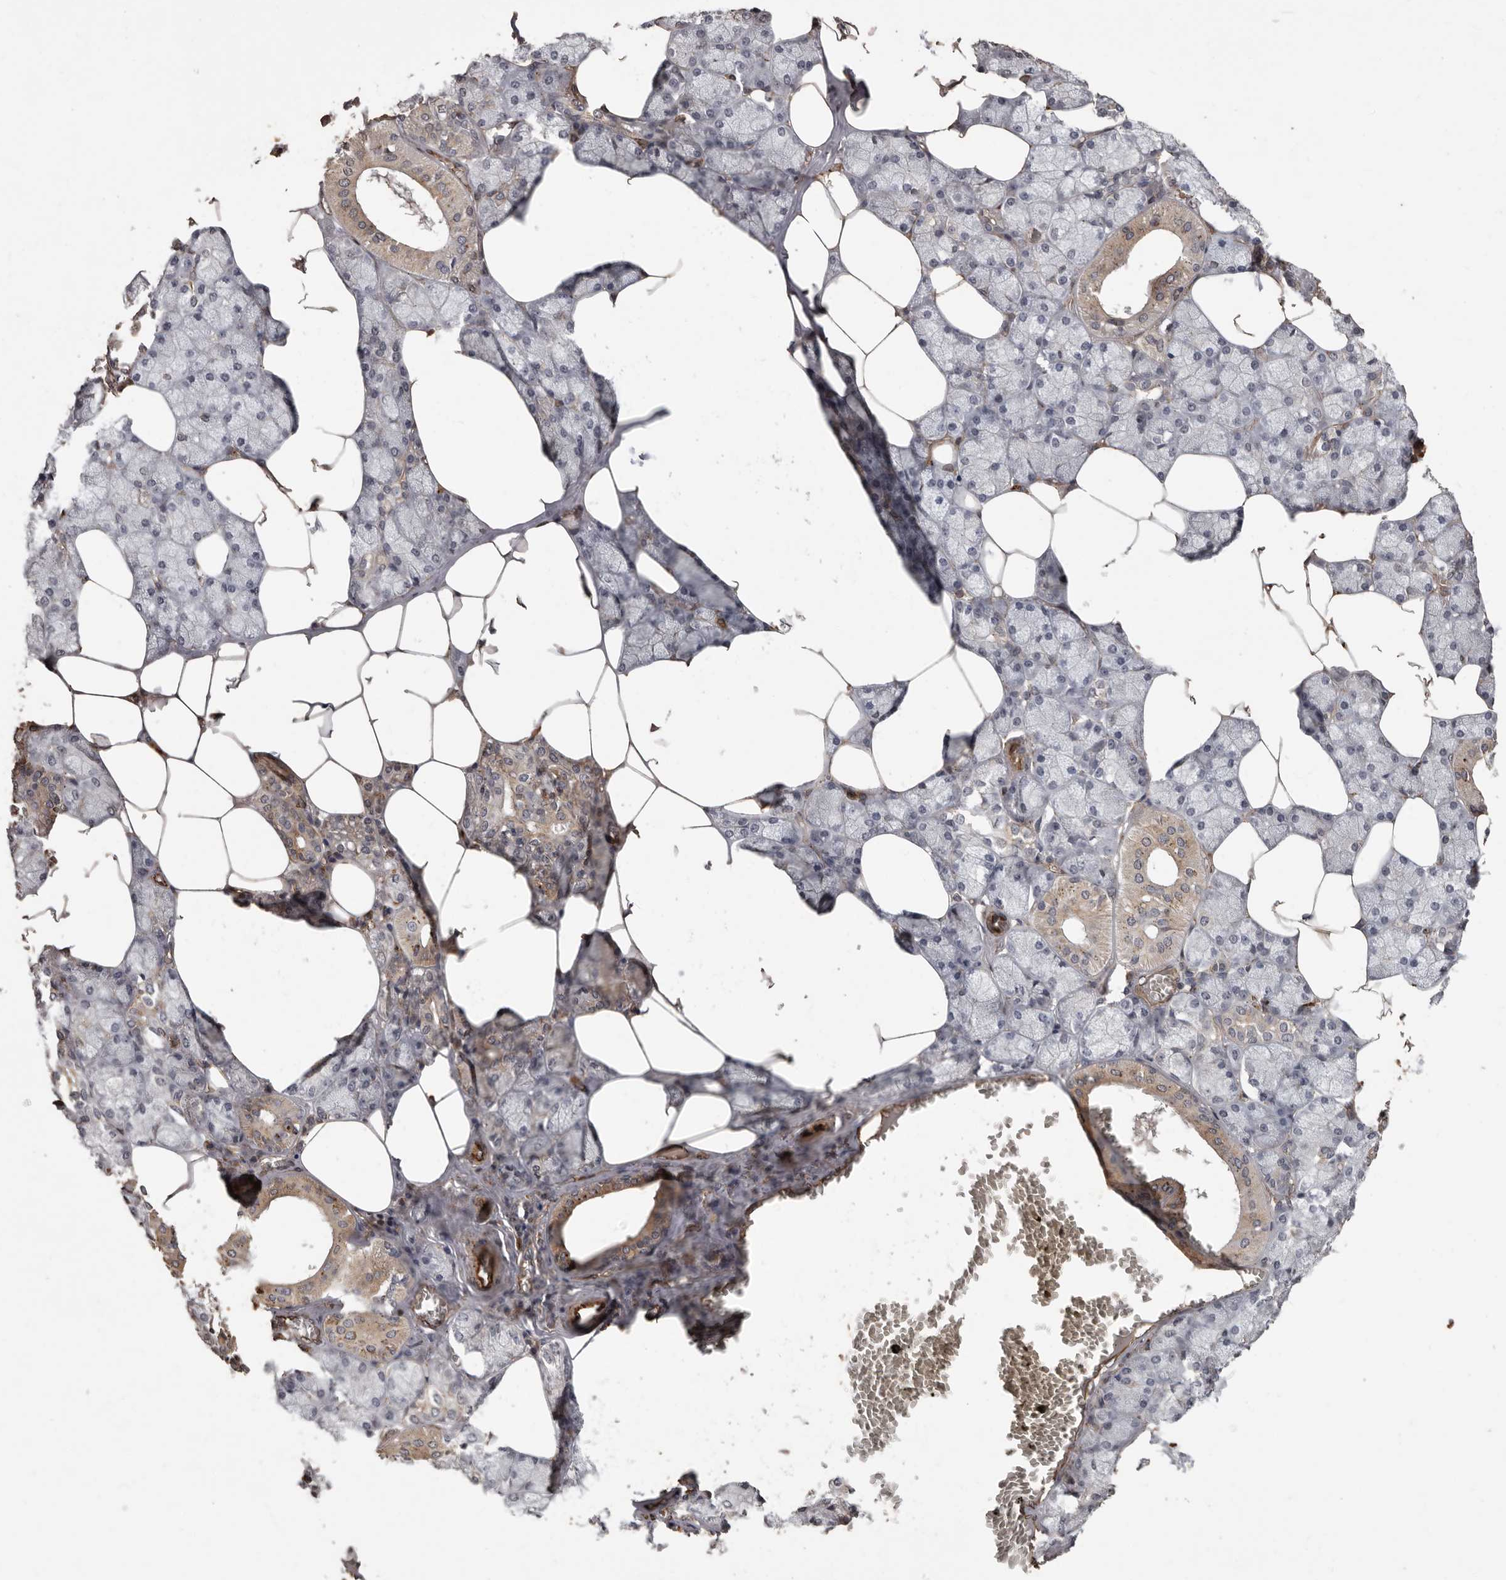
{"staining": {"intensity": "moderate", "quantity": "25%-75%", "location": "cytoplasmic/membranous"}, "tissue": "salivary gland", "cell_type": "Glandular cells", "image_type": "normal", "snomed": [{"axis": "morphology", "description": "Normal tissue, NOS"}, {"axis": "topography", "description": "Salivary gland"}], "caption": "Glandular cells display medium levels of moderate cytoplasmic/membranous expression in about 25%-75% of cells in unremarkable human salivary gland.", "gene": "BRAT1", "patient": {"sex": "male", "age": 62}}